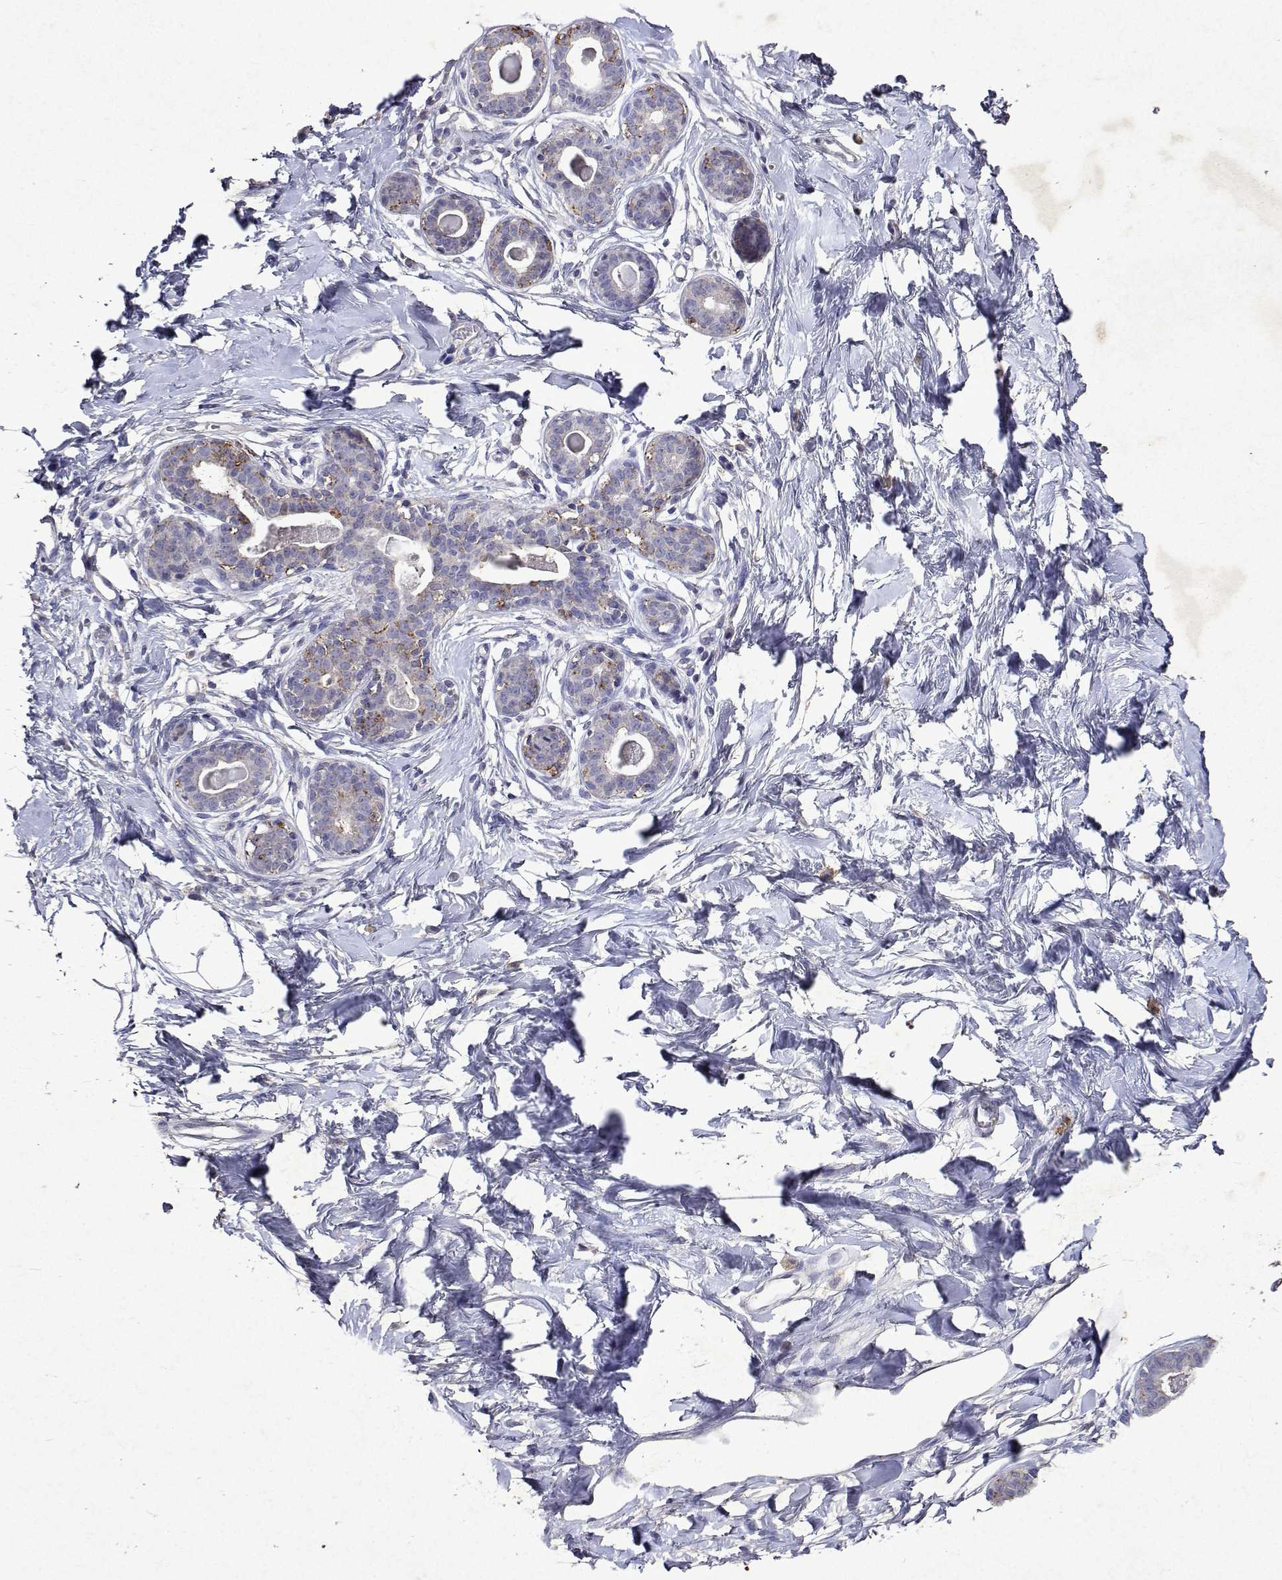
{"staining": {"intensity": "negative", "quantity": "none", "location": "none"}, "tissue": "breast", "cell_type": "Adipocytes", "image_type": "normal", "snomed": [{"axis": "morphology", "description": "Normal tissue, NOS"}, {"axis": "topography", "description": "Breast"}], "caption": "Adipocytes show no significant protein expression in benign breast.", "gene": "DUSP28", "patient": {"sex": "female", "age": 45}}